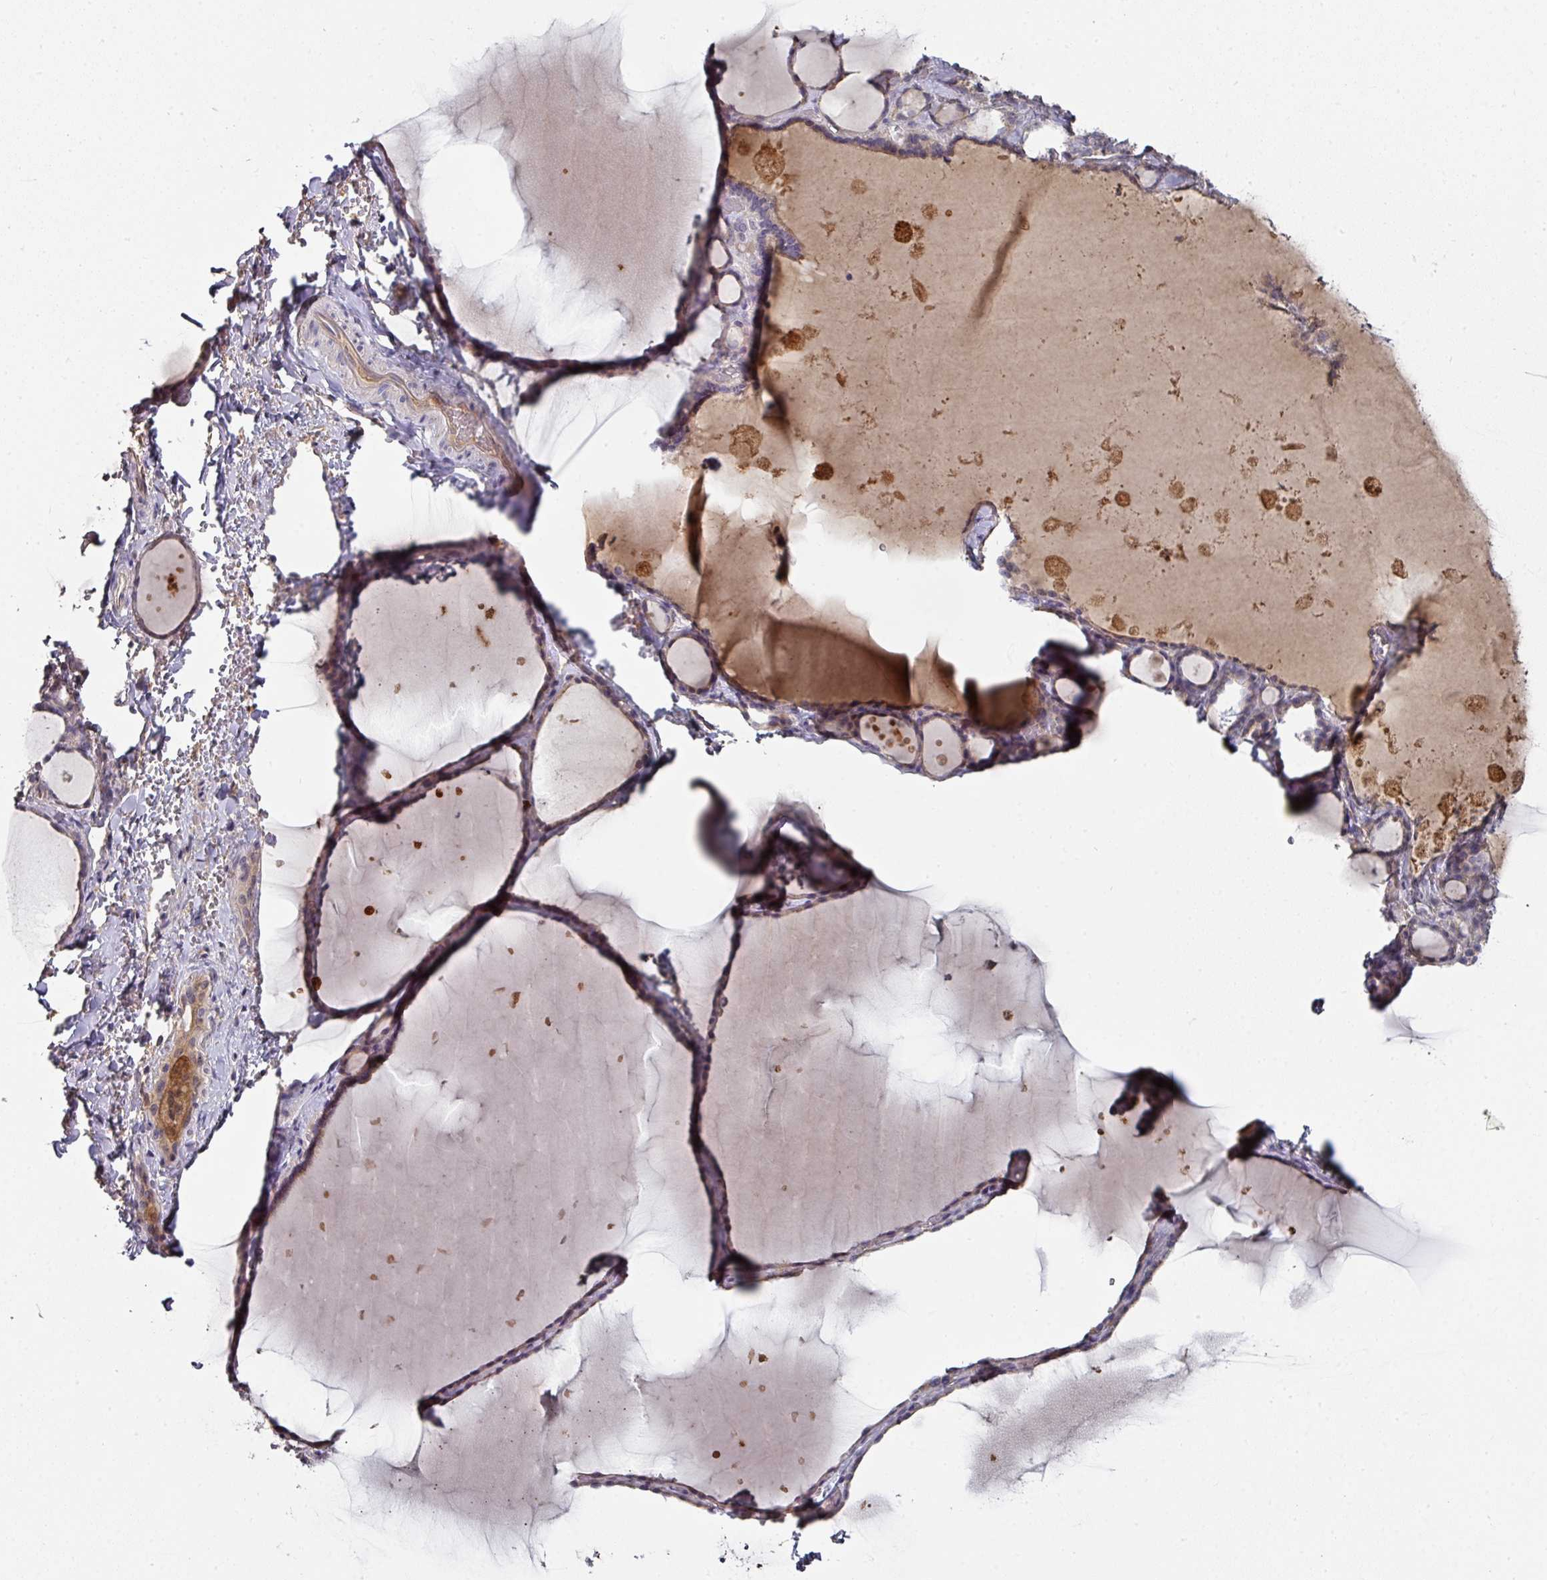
{"staining": {"intensity": "weak", "quantity": "25%-75%", "location": "cytoplasmic/membranous"}, "tissue": "thyroid gland", "cell_type": "Glandular cells", "image_type": "normal", "snomed": [{"axis": "morphology", "description": "Normal tissue, NOS"}, {"axis": "topography", "description": "Thyroid gland"}], "caption": "Human thyroid gland stained with a brown dye shows weak cytoplasmic/membranous positive positivity in about 25%-75% of glandular cells.", "gene": "CTDSP2", "patient": {"sex": "female", "age": 49}}